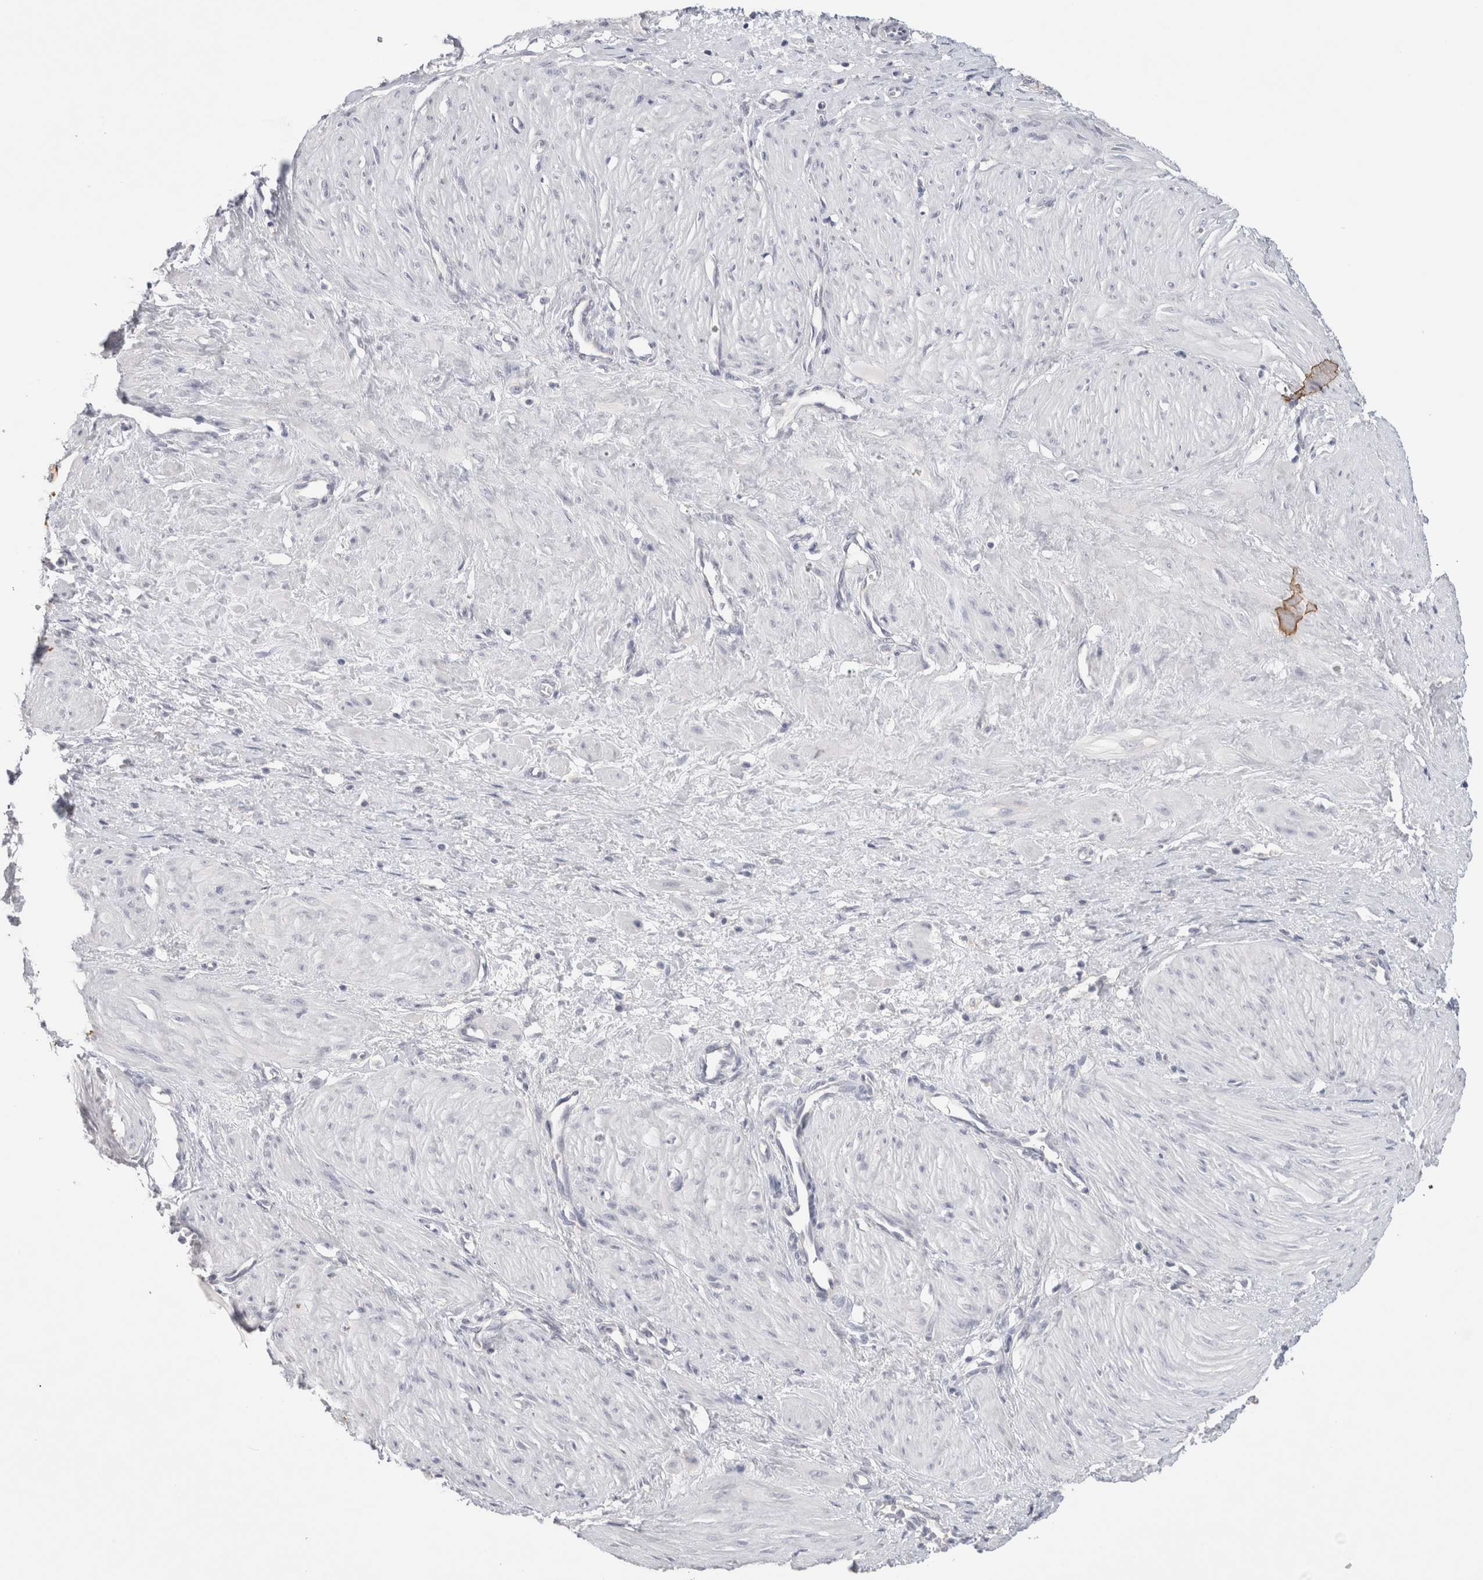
{"staining": {"intensity": "negative", "quantity": "none", "location": "none"}, "tissue": "smooth muscle", "cell_type": "Smooth muscle cells", "image_type": "normal", "snomed": [{"axis": "morphology", "description": "Normal tissue, NOS"}, {"axis": "topography", "description": "Endometrium"}], "caption": "Smooth muscle was stained to show a protein in brown. There is no significant expression in smooth muscle cells. (Stains: DAB immunohistochemistry (IHC) with hematoxylin counter stain, Microscopy: brightfield microscopy at high magnification).", "gene": "TONSL", "patient": {"sex": "female", "age": 33}}